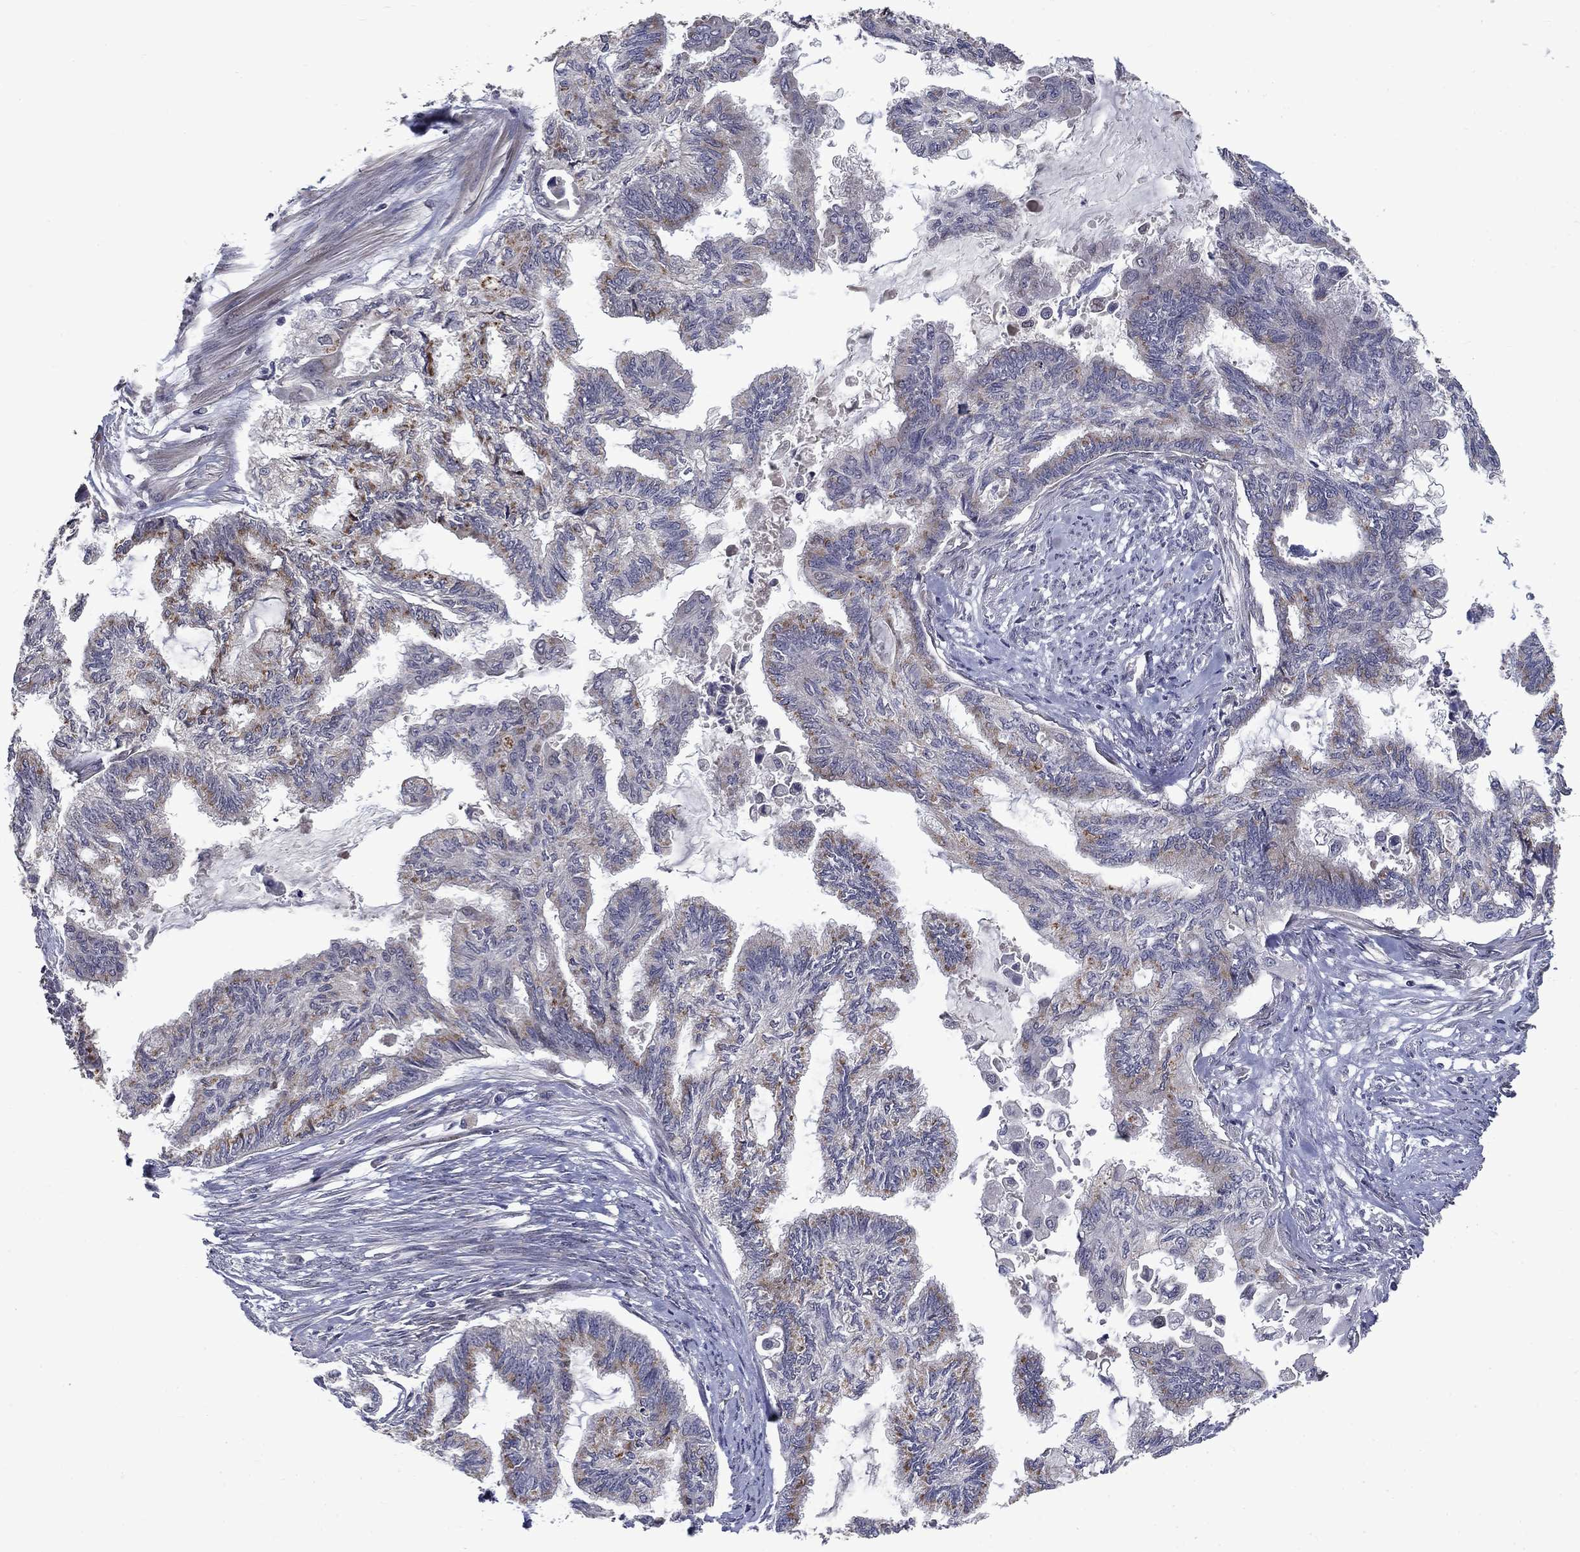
{"staining": {"intensity": "moderate", "quantity": "<25%", "location": "cytoplasmic/membranous"}, "tissue": "endometrial cancer", "cell_type": "Tumor cells", "image_type": "cancer", "snomed": [{"axis": "morphology", "description": "Adenocarcinoma, NOS"}, {"axis": "topography", "description": "Endometrium"}], "caption": "A brown stain highlights moderate cytoplasmic/membranous positivity of a protein in human endometrial cancer (adenocarcinoma) tumor cells. The staining is performed using DAB brown chromogen to label protein expression. The nuclei are counter-stained blue using hematoxylin.", "gene": "FAM3B", "patient": {"sex": "female", "age": 86}}